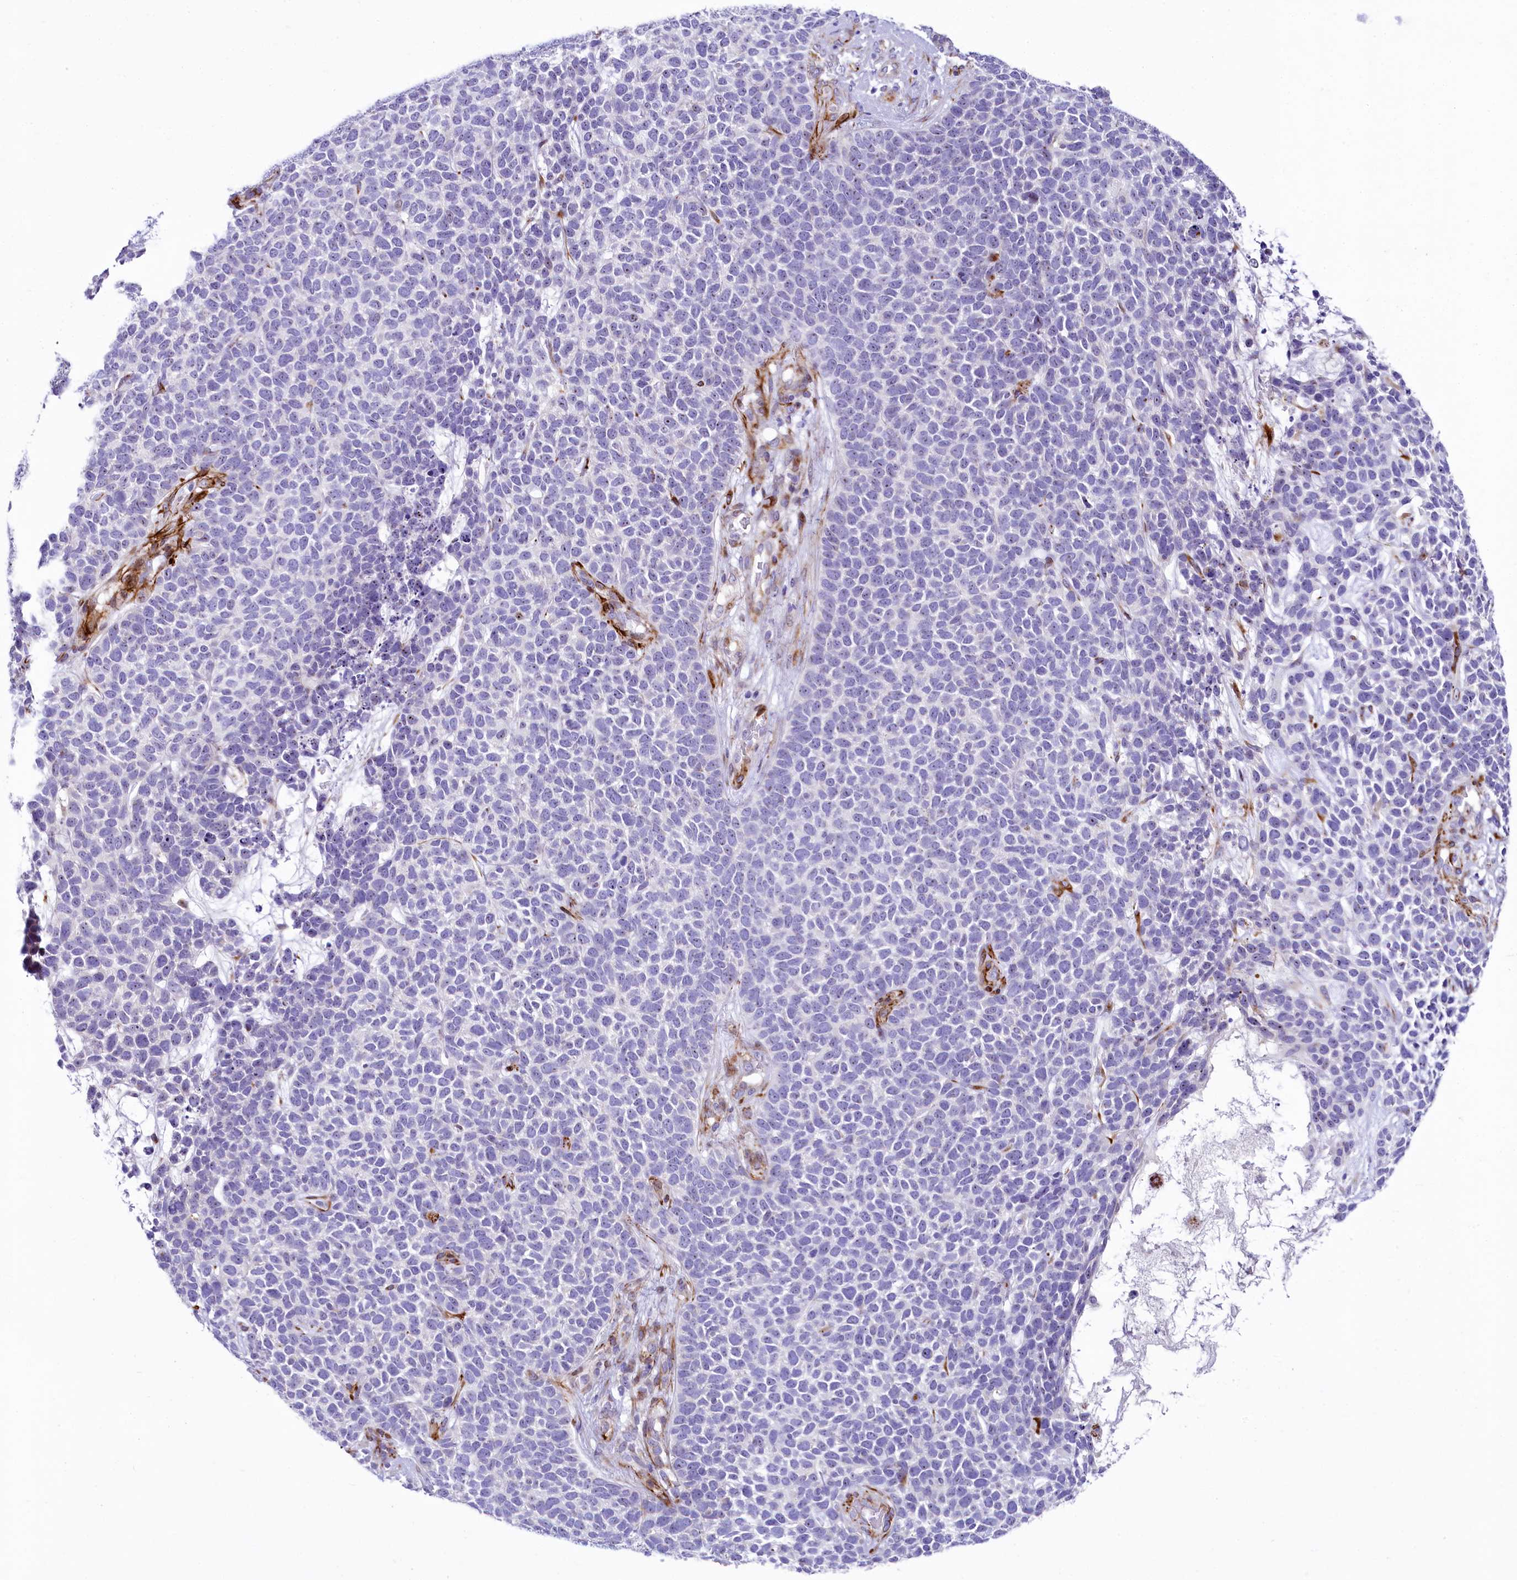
{"staining": {"intensity": "negative", "quantity": "none", "location": "none"}, "tissue": "skin cancer", "cell_type": "Tumor cells", "image_type": "cancer", "snomed": [{"axis": "morphology", "description": "Basal cell carcinoma"}, {"axis": "topography", "description": "Skin"}], "caption": "A micrograph of skin basal cell carcinoma stained for a protein exhibits no brown staining in tumor cells.", "gene": "SH3TC2", "patient": {"sex": "female", "age": 84}}